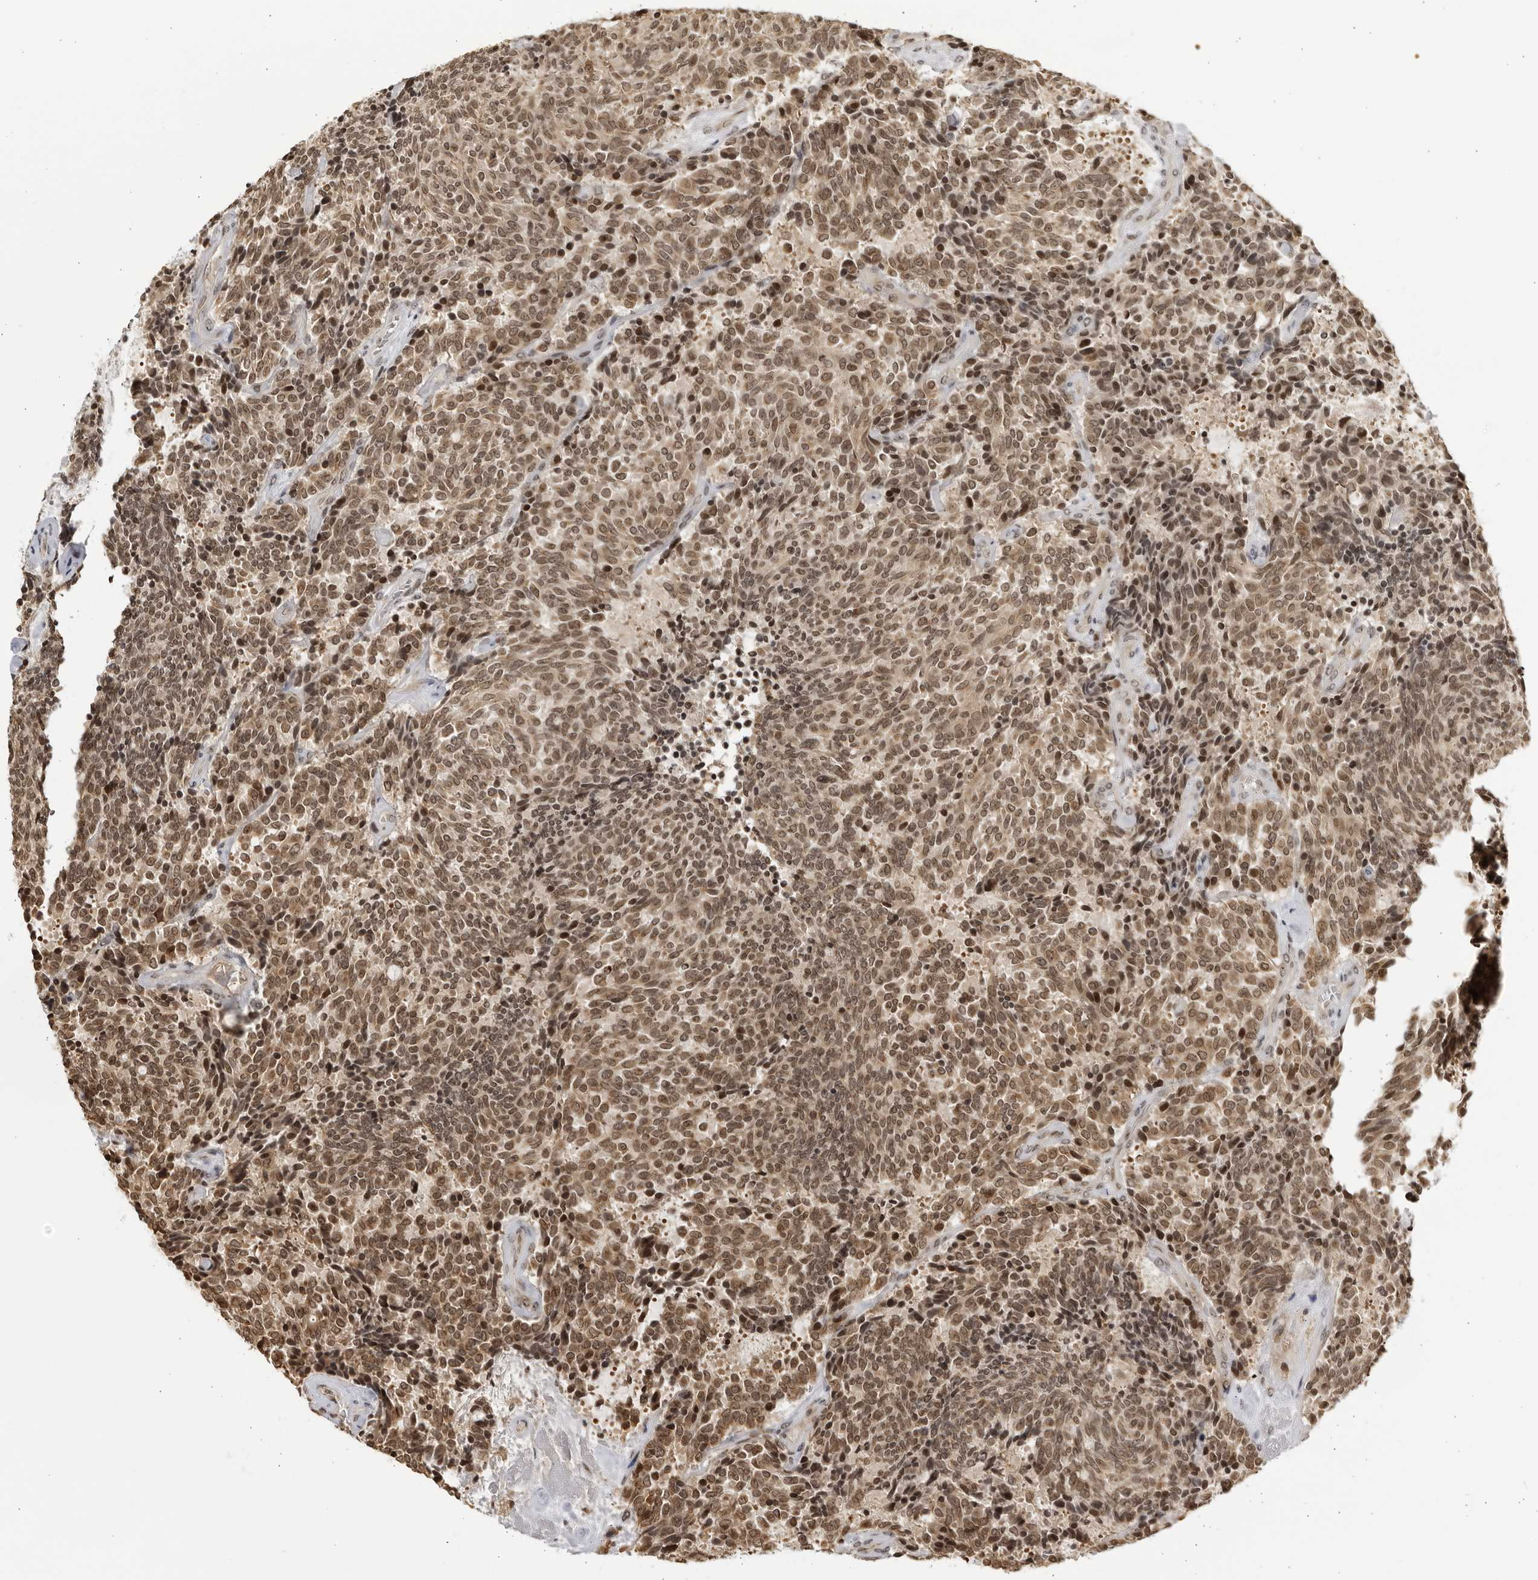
{"staining": {"intensity": "moderate", "quantity": ">75%", "location": "nuclear"}, "tissue": "carcinoid", "cell_type": "Tumor cells", "image_type": "cancer", "snomed": [{"axis": "morphology", "description": "Carcinoid, malignant, NOS"}, {"axis": "topography", "description": "Pancreas"}], "caption": "Carcinoid (malignant) stained for a protein demonstrates moderate nuclear positivity in tumor cells.", "gene": "RASGEF1C", "patient": {"sex": "female", "age": 54}}